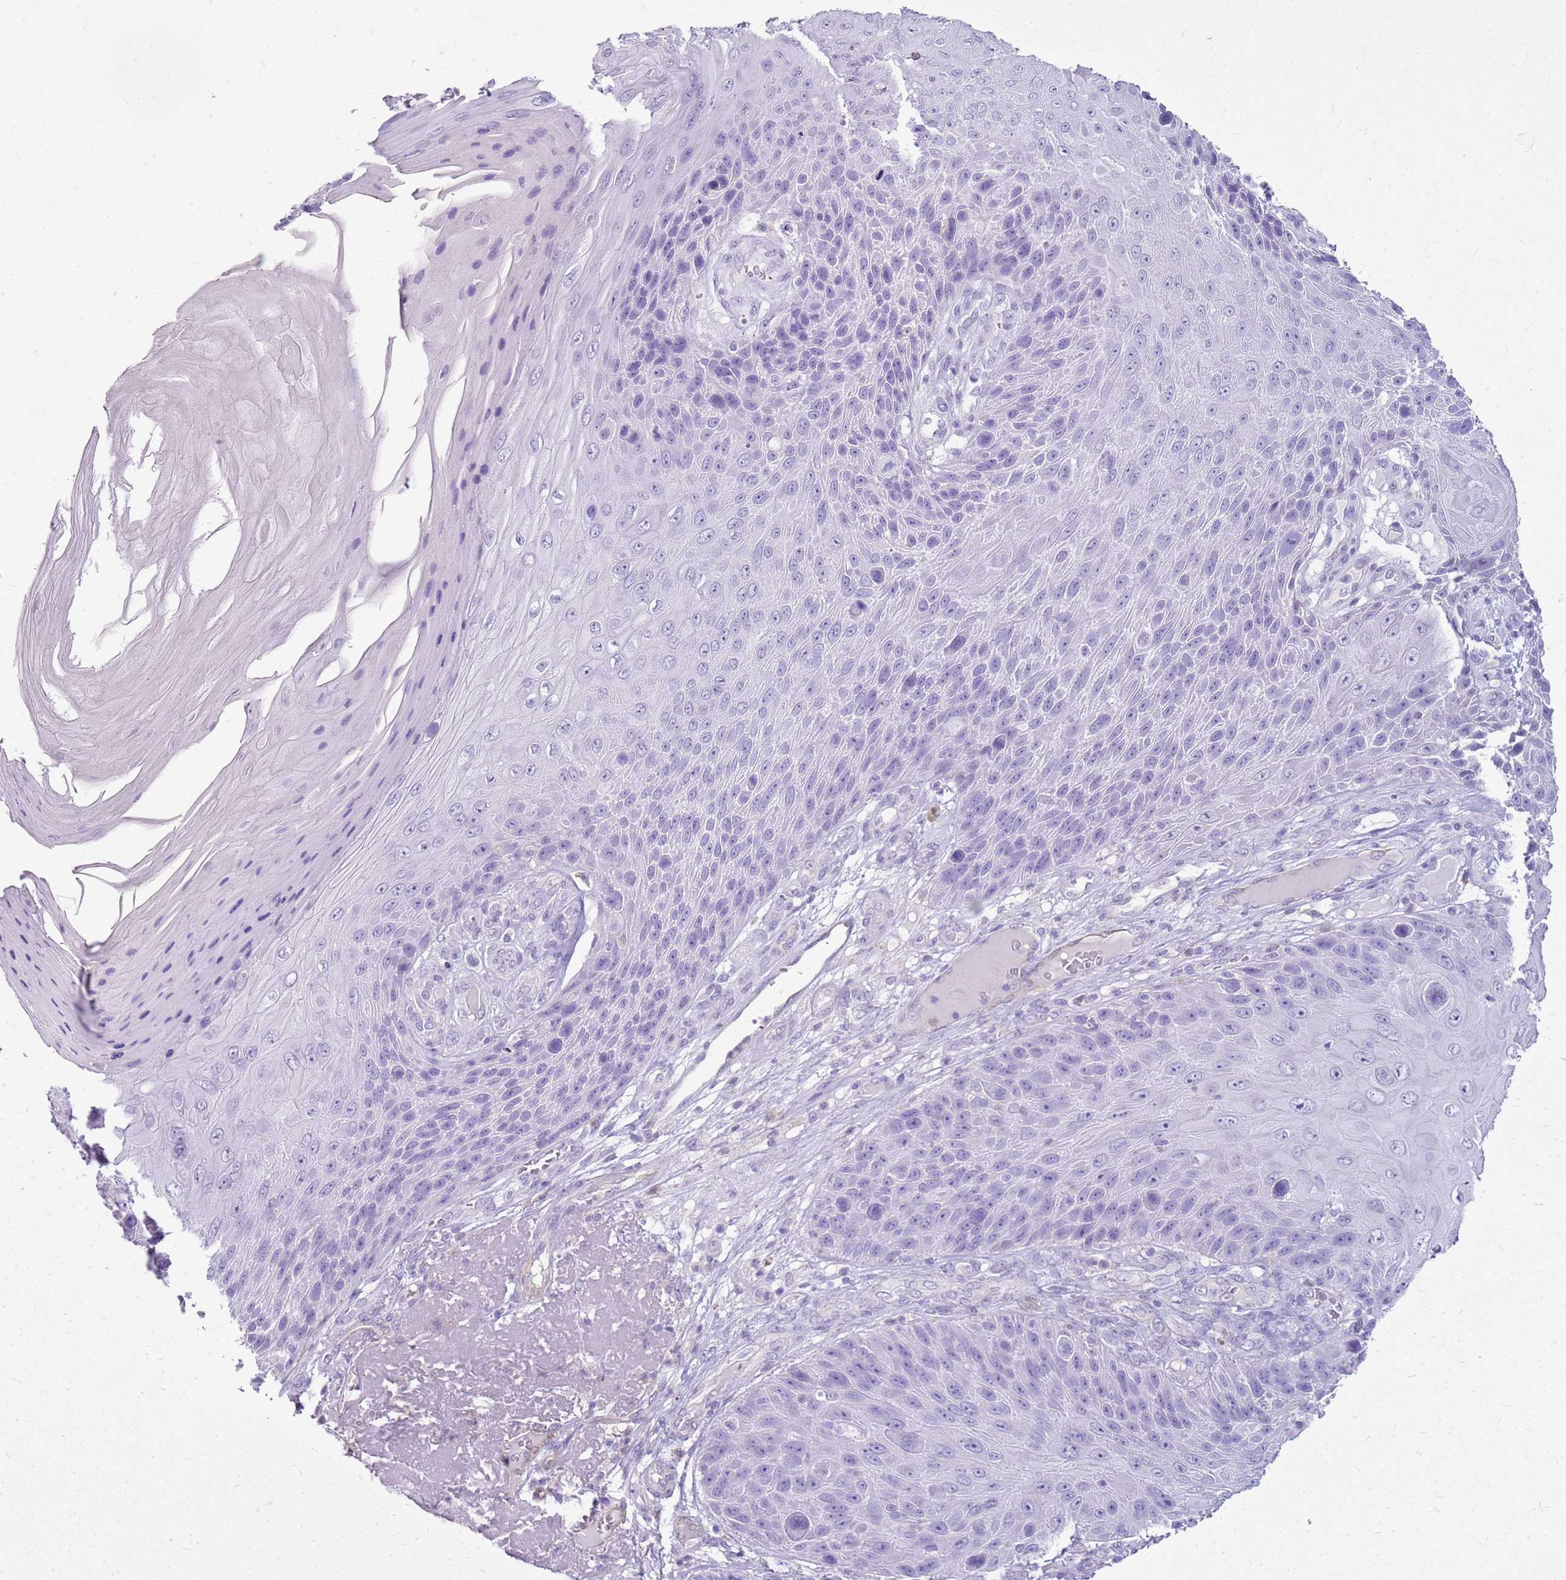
{"staining": {"intensity": "negative", "quantity": "none", "location": "none"}, "tissue": "skin cancer", "cell_type": "Tumor cells", "image_type": "cancer", "snomed": [{"axis": "morphology", "description": "Squamous cell carcinoma, NOS"}, {"axis": "topography", "description": "Skin"}], "caption": "This is an IHC histopathology image of human squamous cell carcinoma (skin). There is no positivity in tumor cells.", "gene": "SULT1E1", "patient": {"sex": "female", "age": 88}}